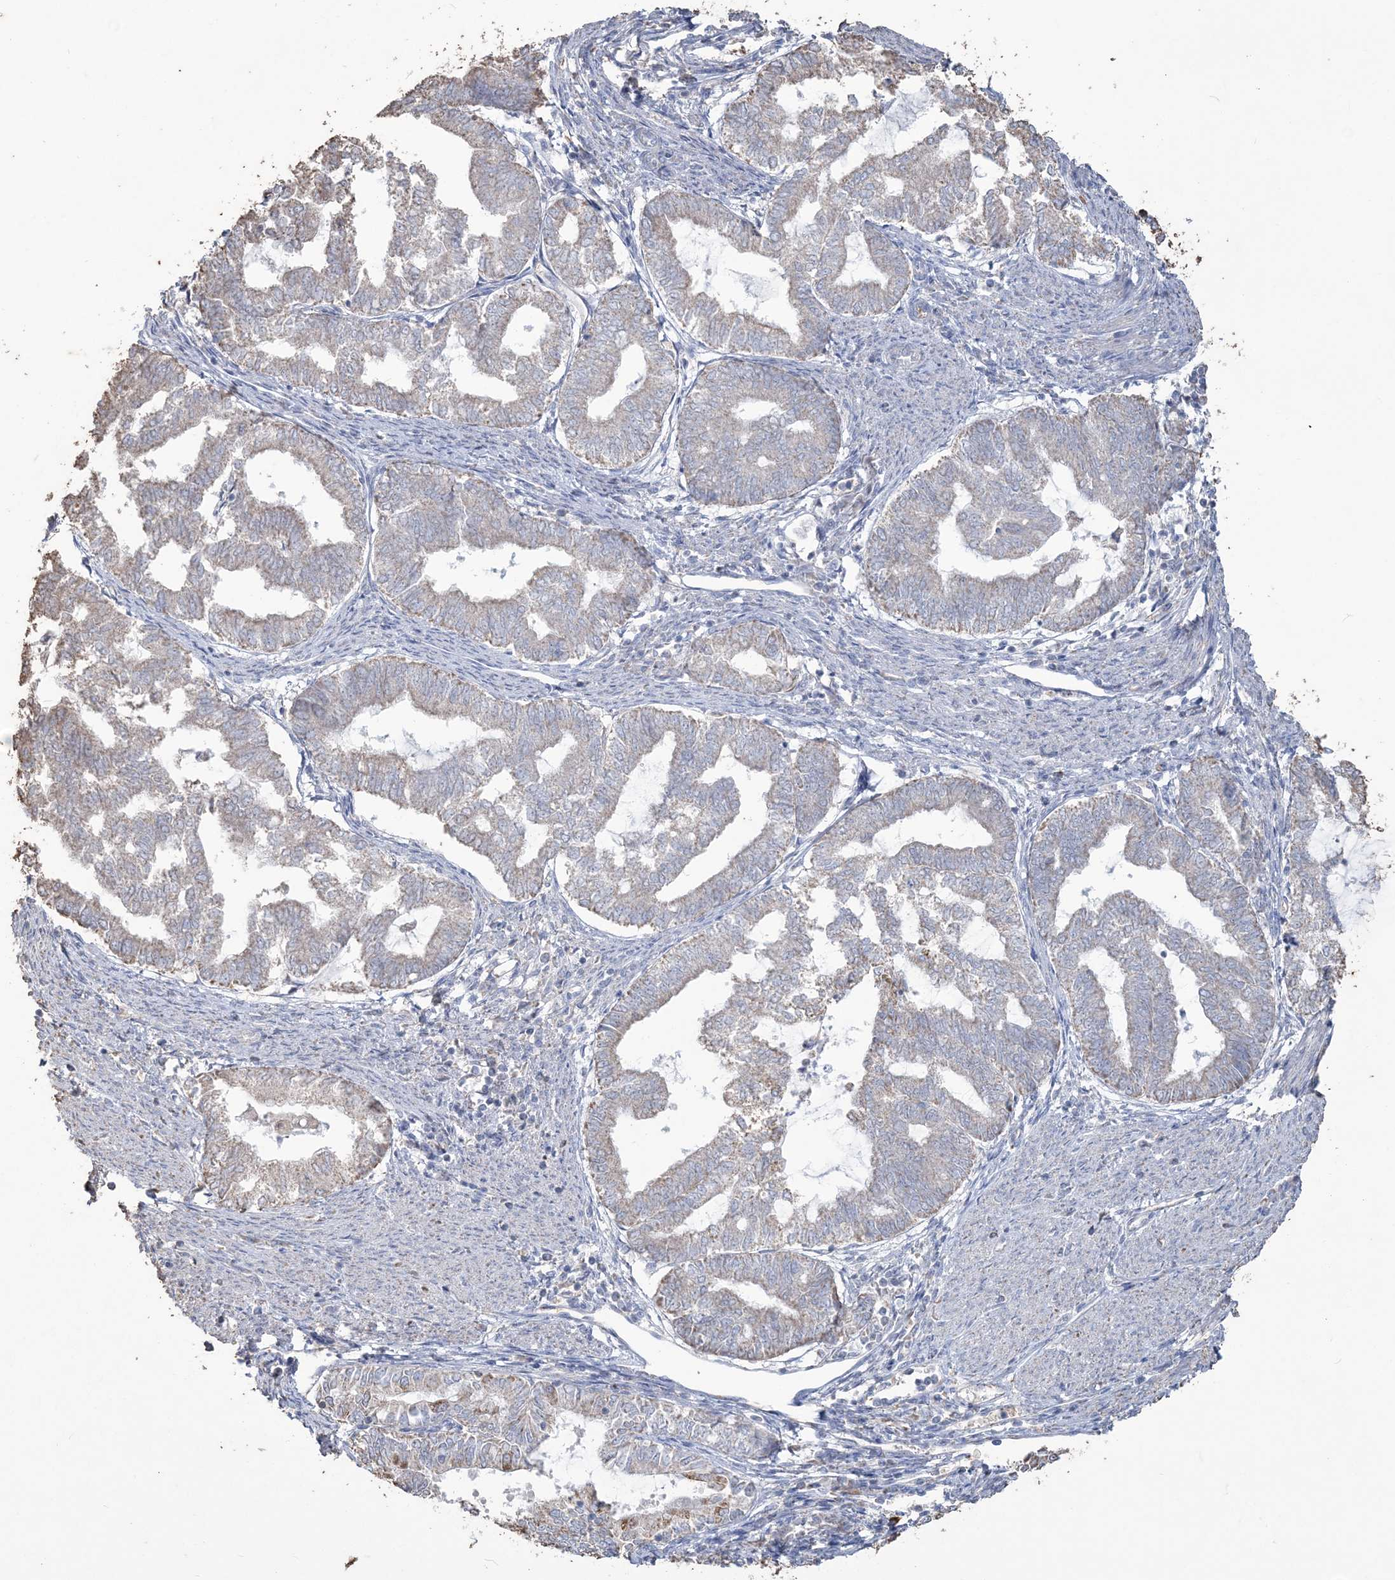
{"staining": {"intensity": "weak", "quantity": "25%-75%", "location": "cytoplasmic/membranous"}, "tissue": "endometrial cancer", "cell_type": "Tumor cells", "image_type": "cancer", "snomed": [{"axis": "morphology", "description": "Adenocarcinoma, NOS"}, {"axis": "topography", "description": "Endometrium"}], "caption": "Brown immunohistochemical staining in human endometrial cancer (adenocarcinoma) demonstrates weak cytoplasmic/membranous positivity in approximately 25%-75% of tumor cells.", "gene": "SFMBT2", "patient": {"sex": "female", "age": 79}}